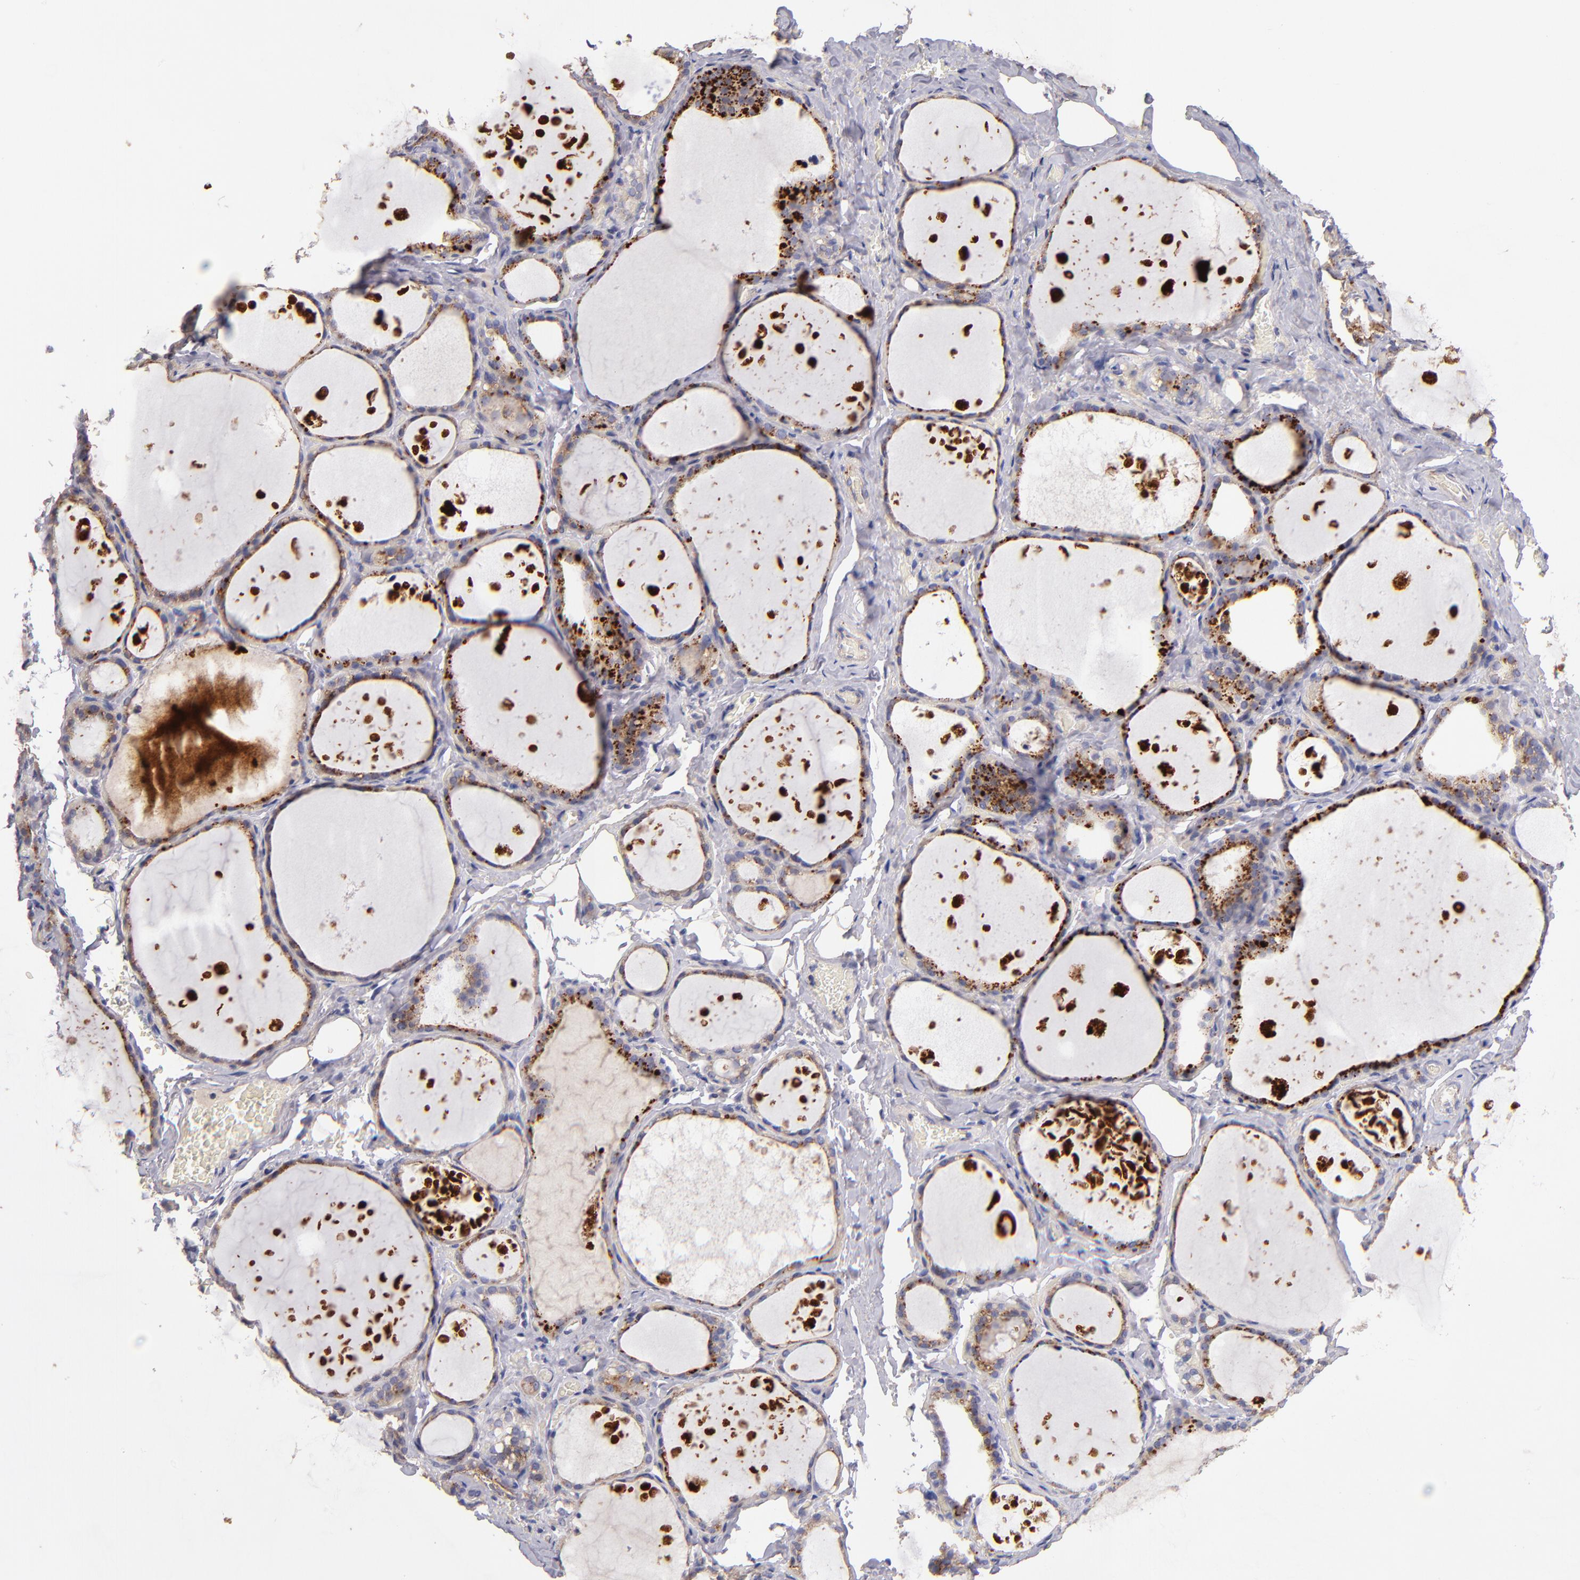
{"staining": {"intensity": "strong", "quantity": "25%-75%", "location": "cytoplasmic/membranous"}, "tissue": "thyroid gland", "cell_type": "Glandular cells", "image_type": "normal", "snomed": [{"axis": "morphology", "description": "Normal tissue, NOS"}, {"axis": "topography", "description": "Thyroid gland"}], "caption": "Protein analysis of normal thyroid gland reveals strong cytoplasmic/membranous expression in about 25%-75% of glandular cells.", "gene": "MAGEE1", "patient": {"sex": "male", "age": 61}}